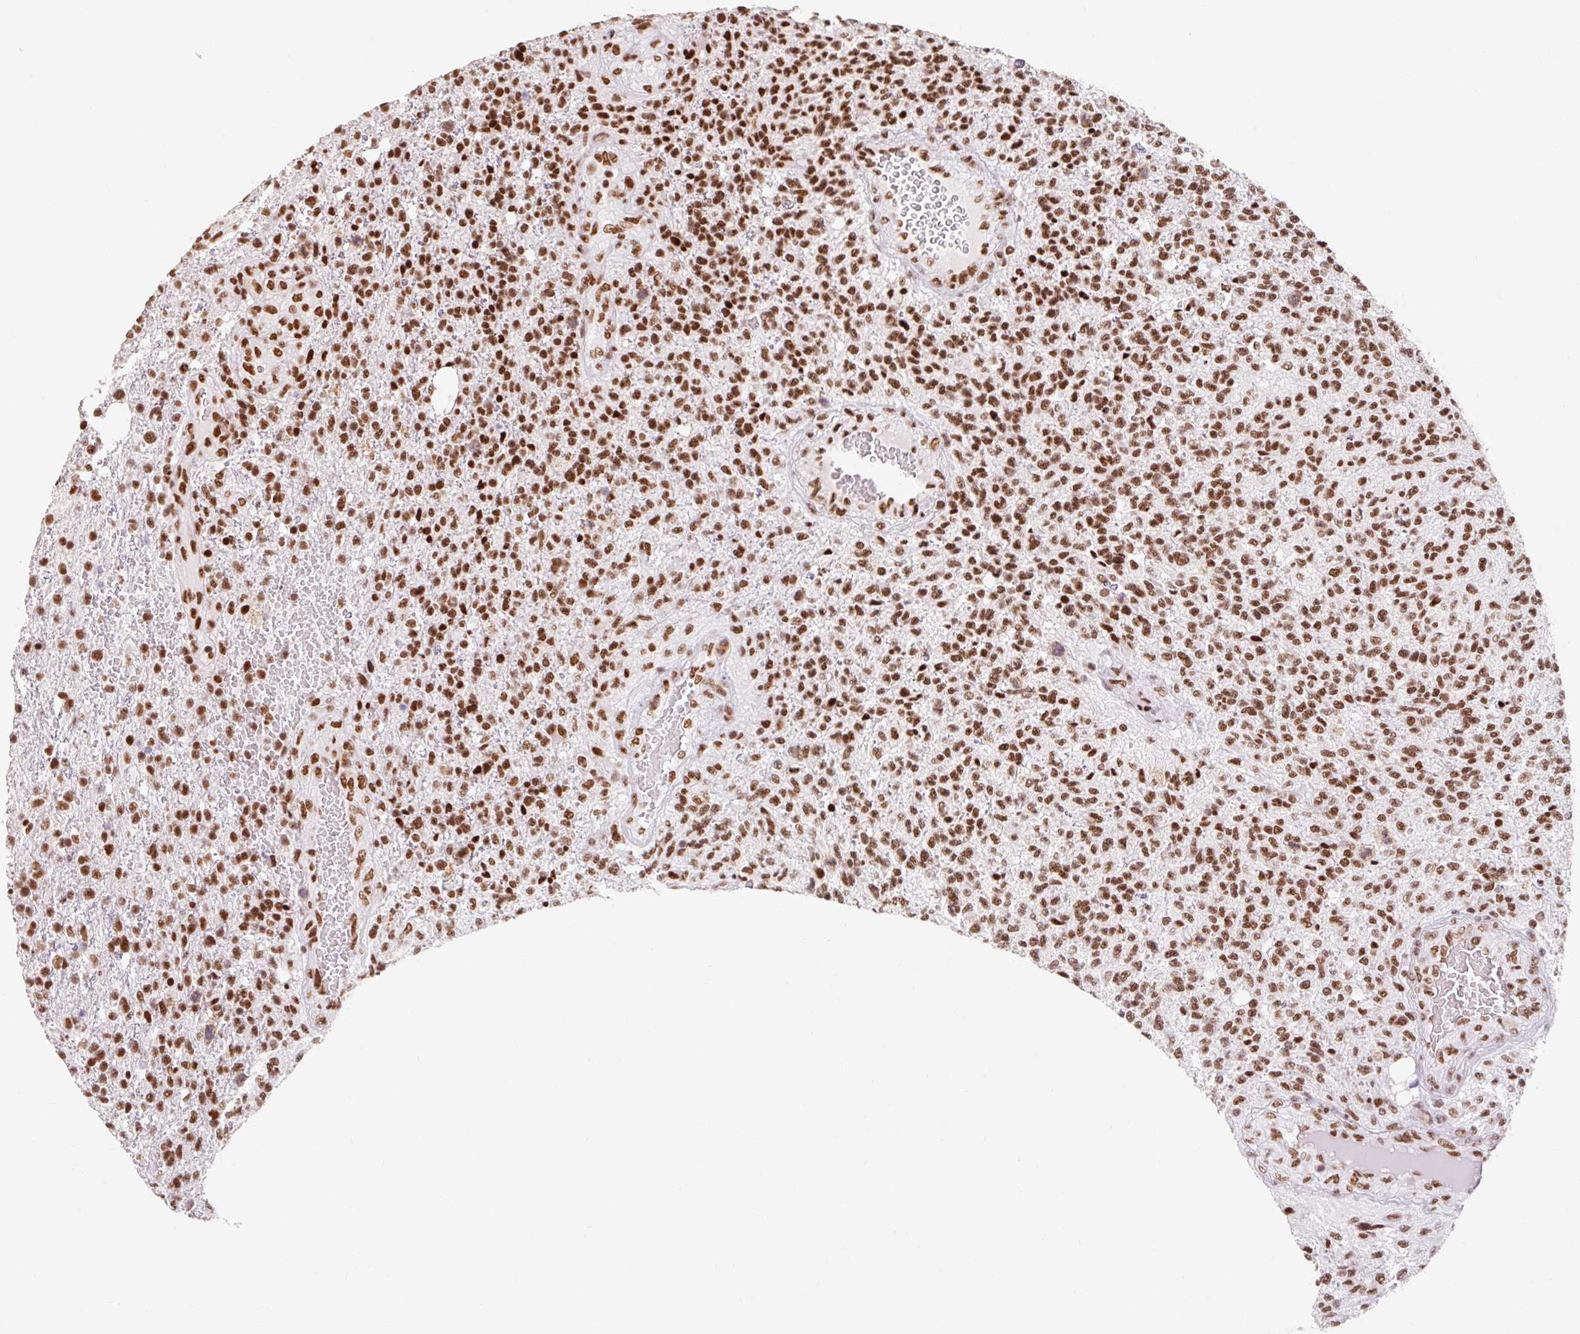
{"staining": {"intensity": "strong", "quantity": ">75%", "location": "nuclear"}, "tissue": "glioma", "cell_type": "Tumor cells", "image_type": "cancer", "snomed": [{"axis": "morphology", "description": "Glioma, malignant, High grade"}, {"axis": "topography", "description": "Brain"}], "caption": "Protein expression analysis of glioma displays strong nuclear positivity in approximately >75% of tumor cells. The staining was performed using DAB to visualize the protein expression in brown, while the nuclei were stained in blue with hematoxylin (Magnification: 20x).", "gene": "SRSF10", "patient": {"sex": "male", "age": 56}}